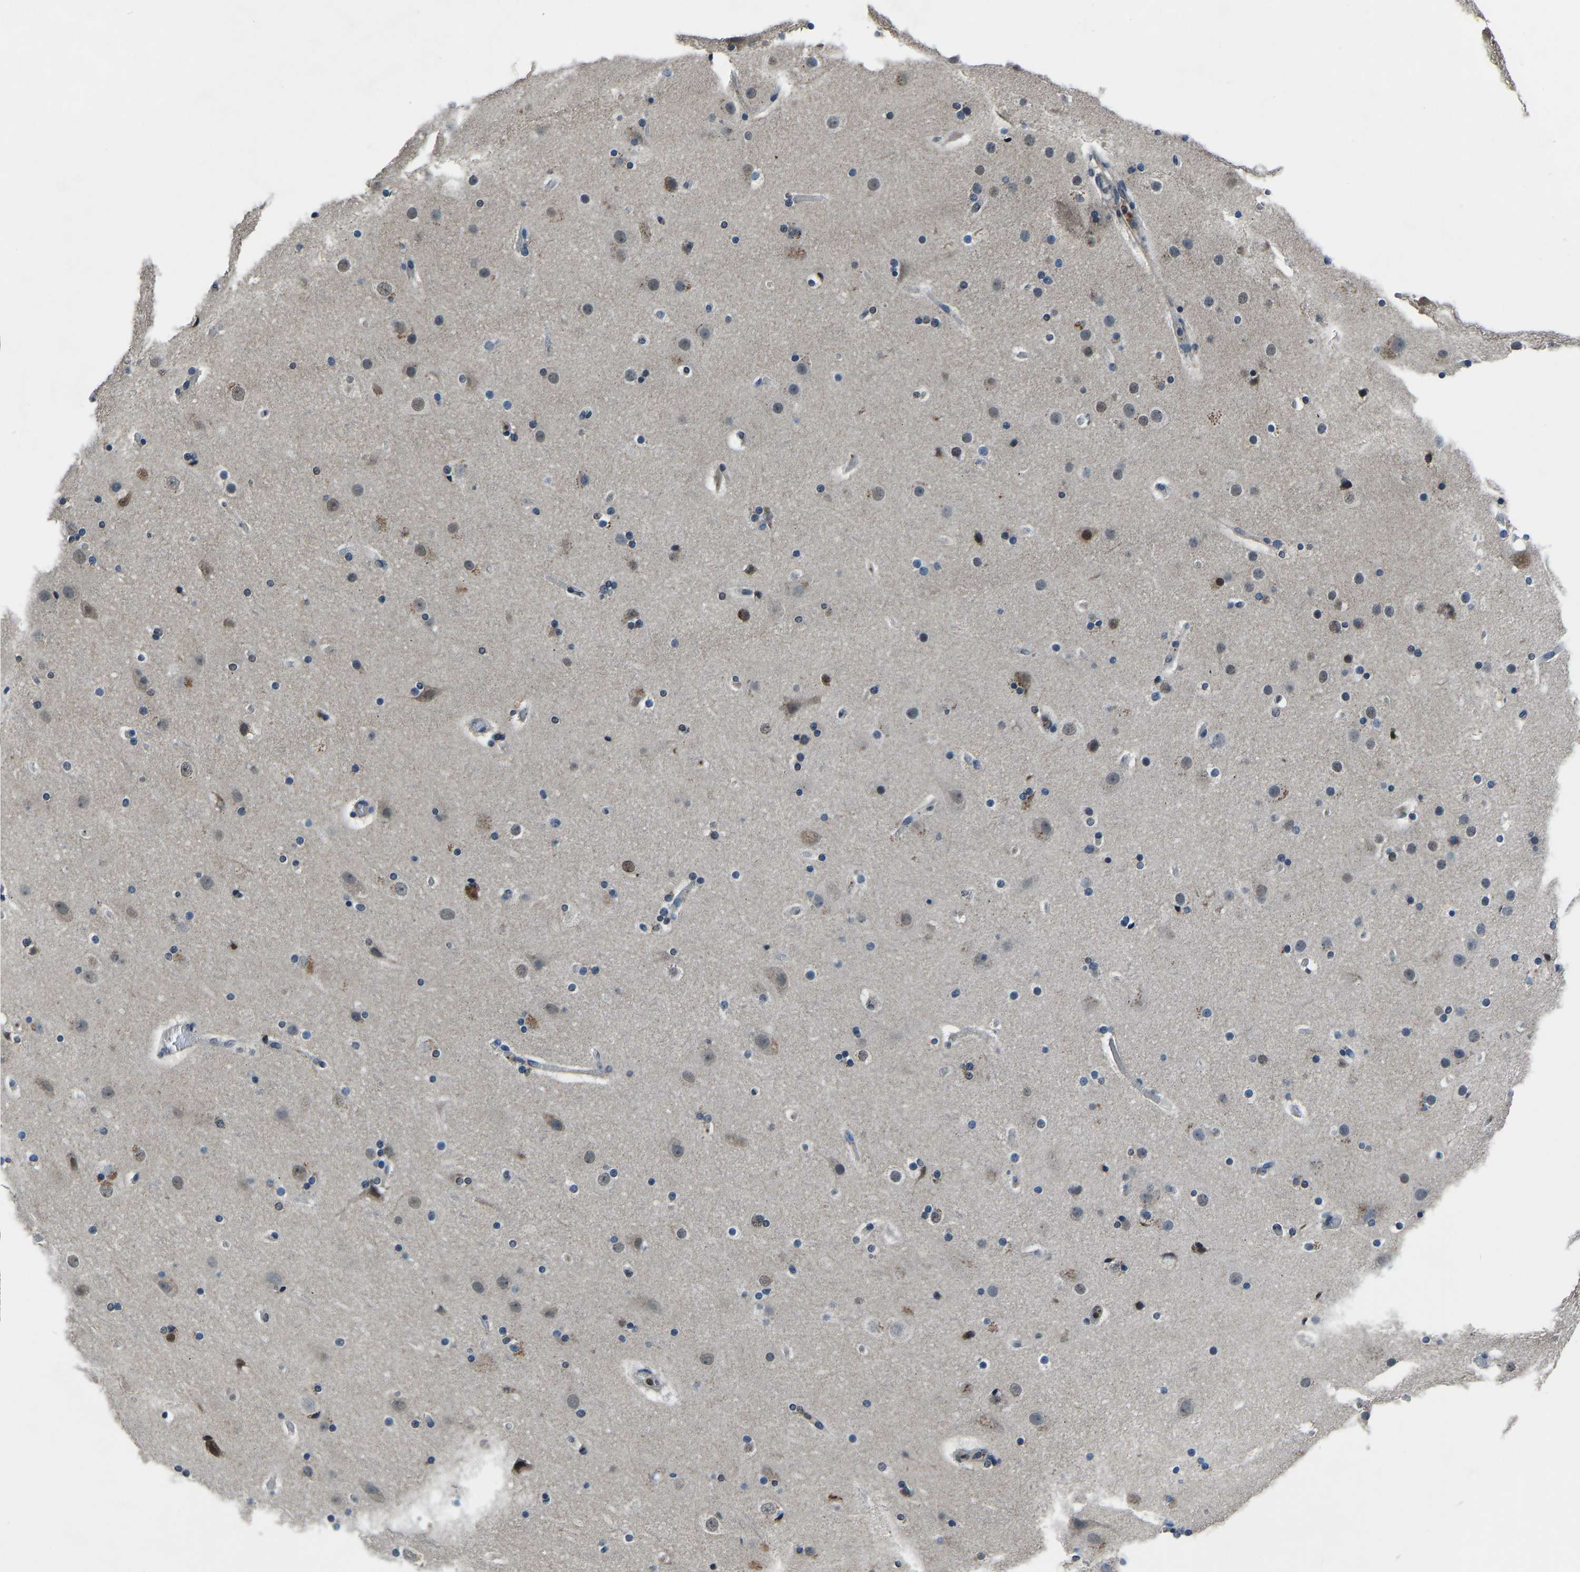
{"staining": {"intensity": "negative", "quantity": "none", "location": "none"}, "tissue": "cerebral cortex", "cell_type": "Endothelial cells", "image_type": "normal", "snomed": [{"axis": "morphology", "description": "Normal tissue, NOS"}, {"axis": "topography", "description": "Cerebral cortex"}], "caption": "A high-resolution photomicrograph shows immunohistochemistry staining of benign cerebral cortex, which reveals no significant staining in endothelial cells. (Immunohistochemistry (ihc), brightfield microscopy, high magnification).", "gene": "FOS", "patient": {"sex": "male", "age": 57}}